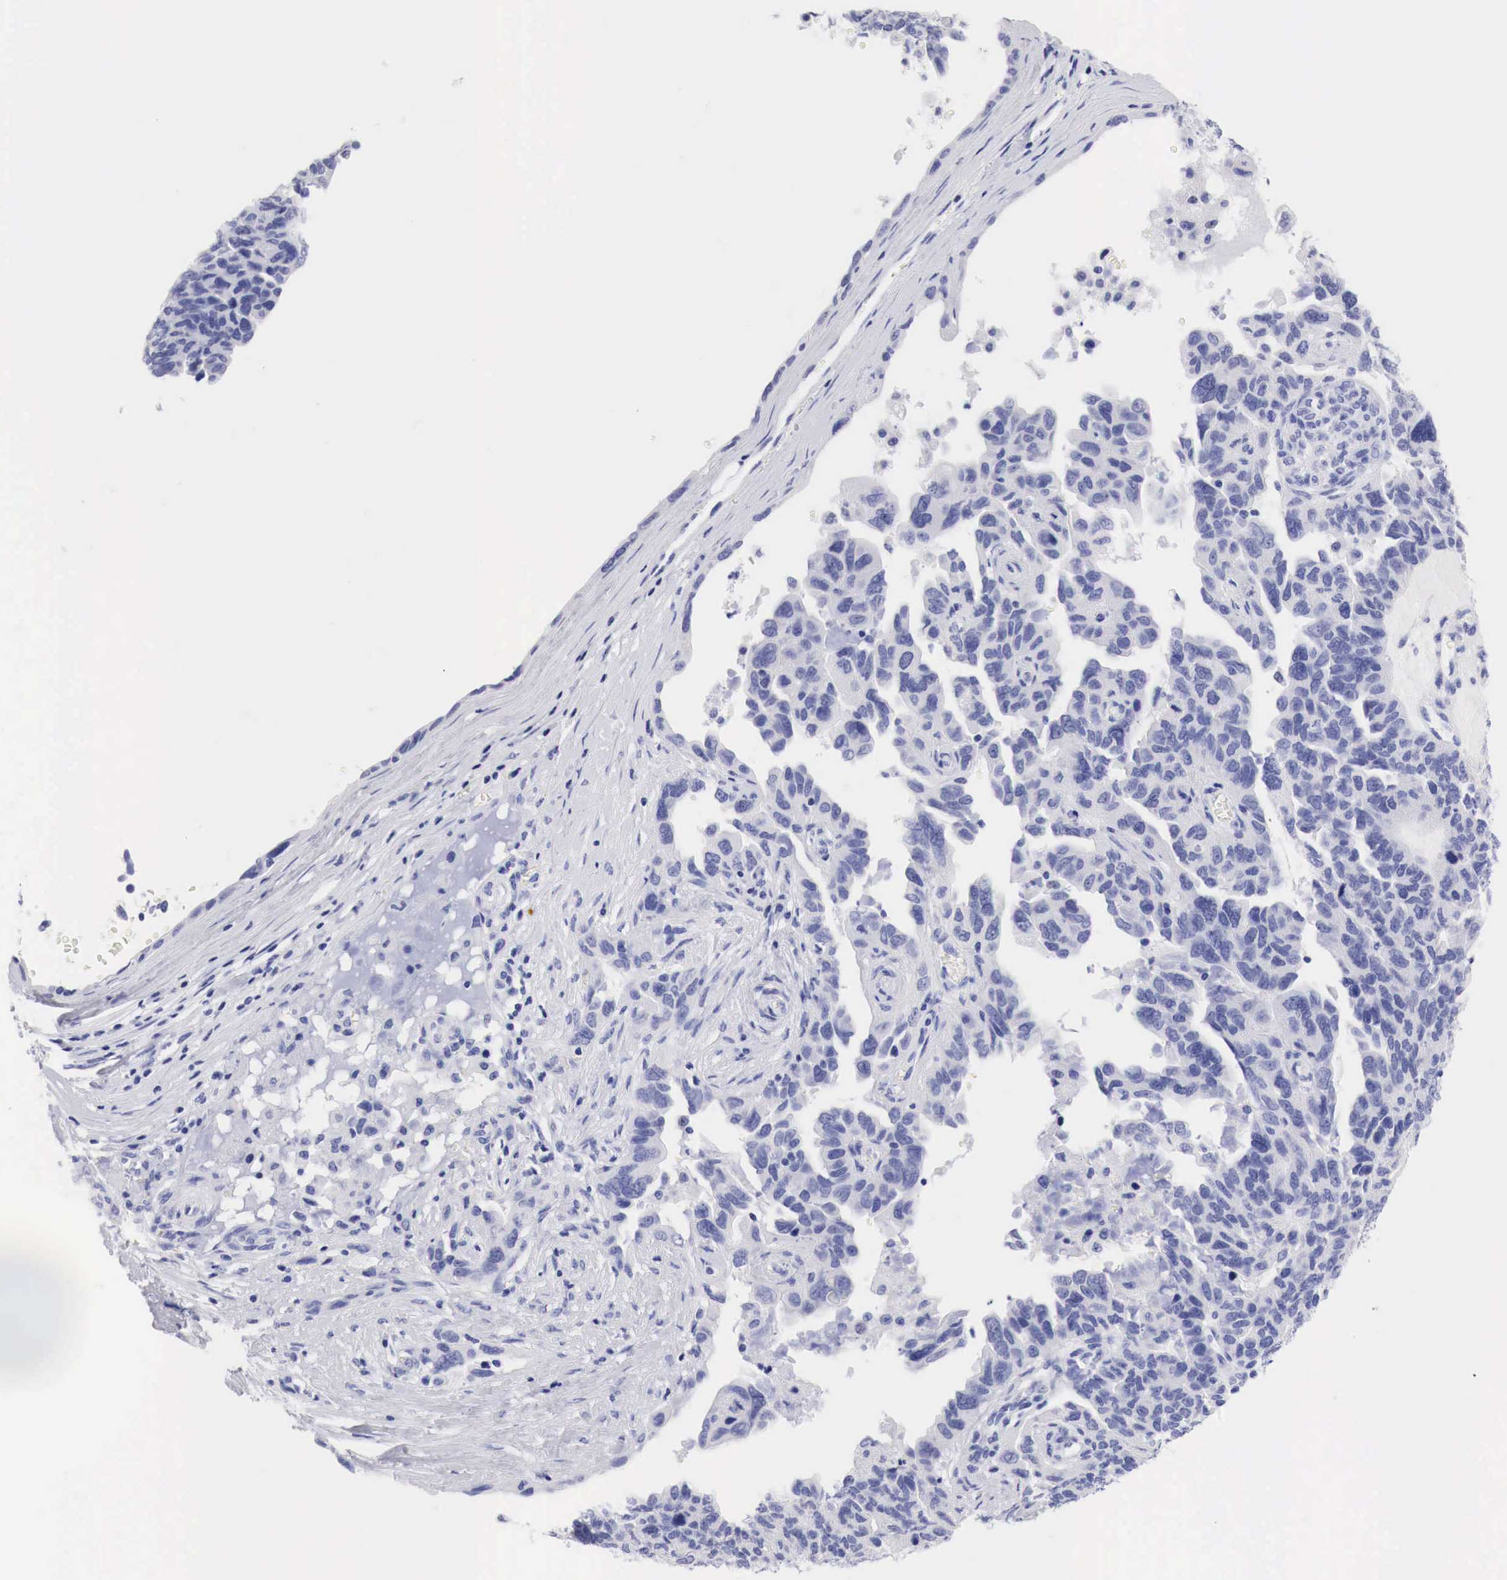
{"staining": {"intensity": "negative", "quantity": "none", "location": "none"}, "tissue": "ovarian cancer", "cell_type": "Tumor cells", "image_type": "cancer", "snomed": [{"axis": "morphology", "description": "Cystadenocarcinoma, serous, NOS"}, {"axis": "topography", "description": "Ovary"}], "caption": "Immunohistochemistry (IHC) micrograph of neoplastic tissue: ovarian serous cystadenocarcinoma stained with DAB reveals no significant protein expression in tumor cells.", "gene": "TYR", "patient": {"sex": "female", "age": 64}}